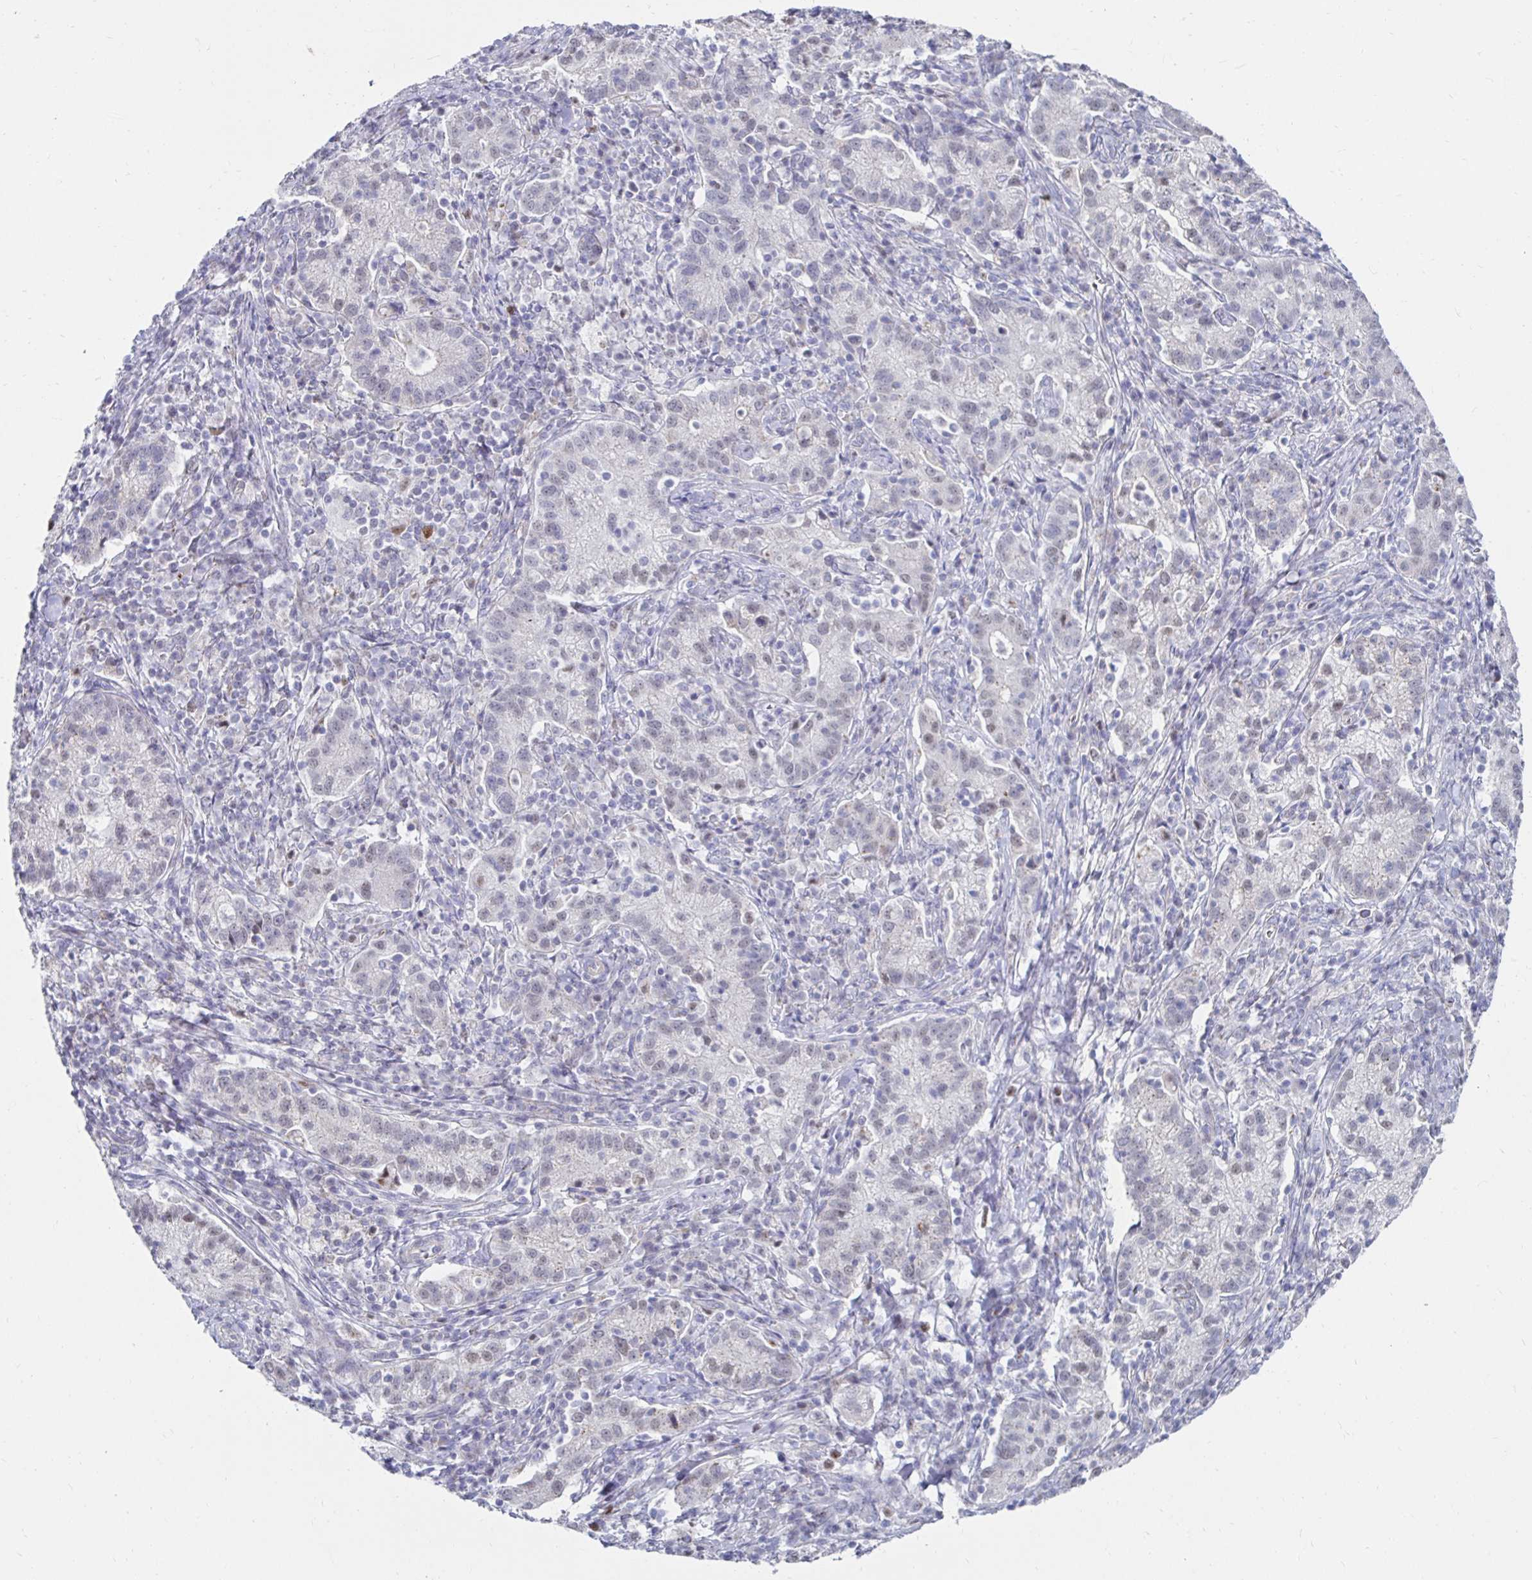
{"staining": {"intensity": "negative", "quantity": "none", "location": "none"}, "tissue": "cervical cancer", "cell_type": "Tumor cells", "image_type": "cancer", "snomed": [{"axis": "morphology", "description": "Normal tissue, NOS"}, {"axis": "morphology", "description": "Adenocarcinoma, NOS"}, {"axis": "topography", "description": "Cervix"}], "caption": "A high-resolution photomicrograph shows immunohistochemistry staining of cervical adenocarcinoma, which displays no significant expression in tumor cells.", "gene": "NOCT", "patient": {"sex": "female", "age": 44}}